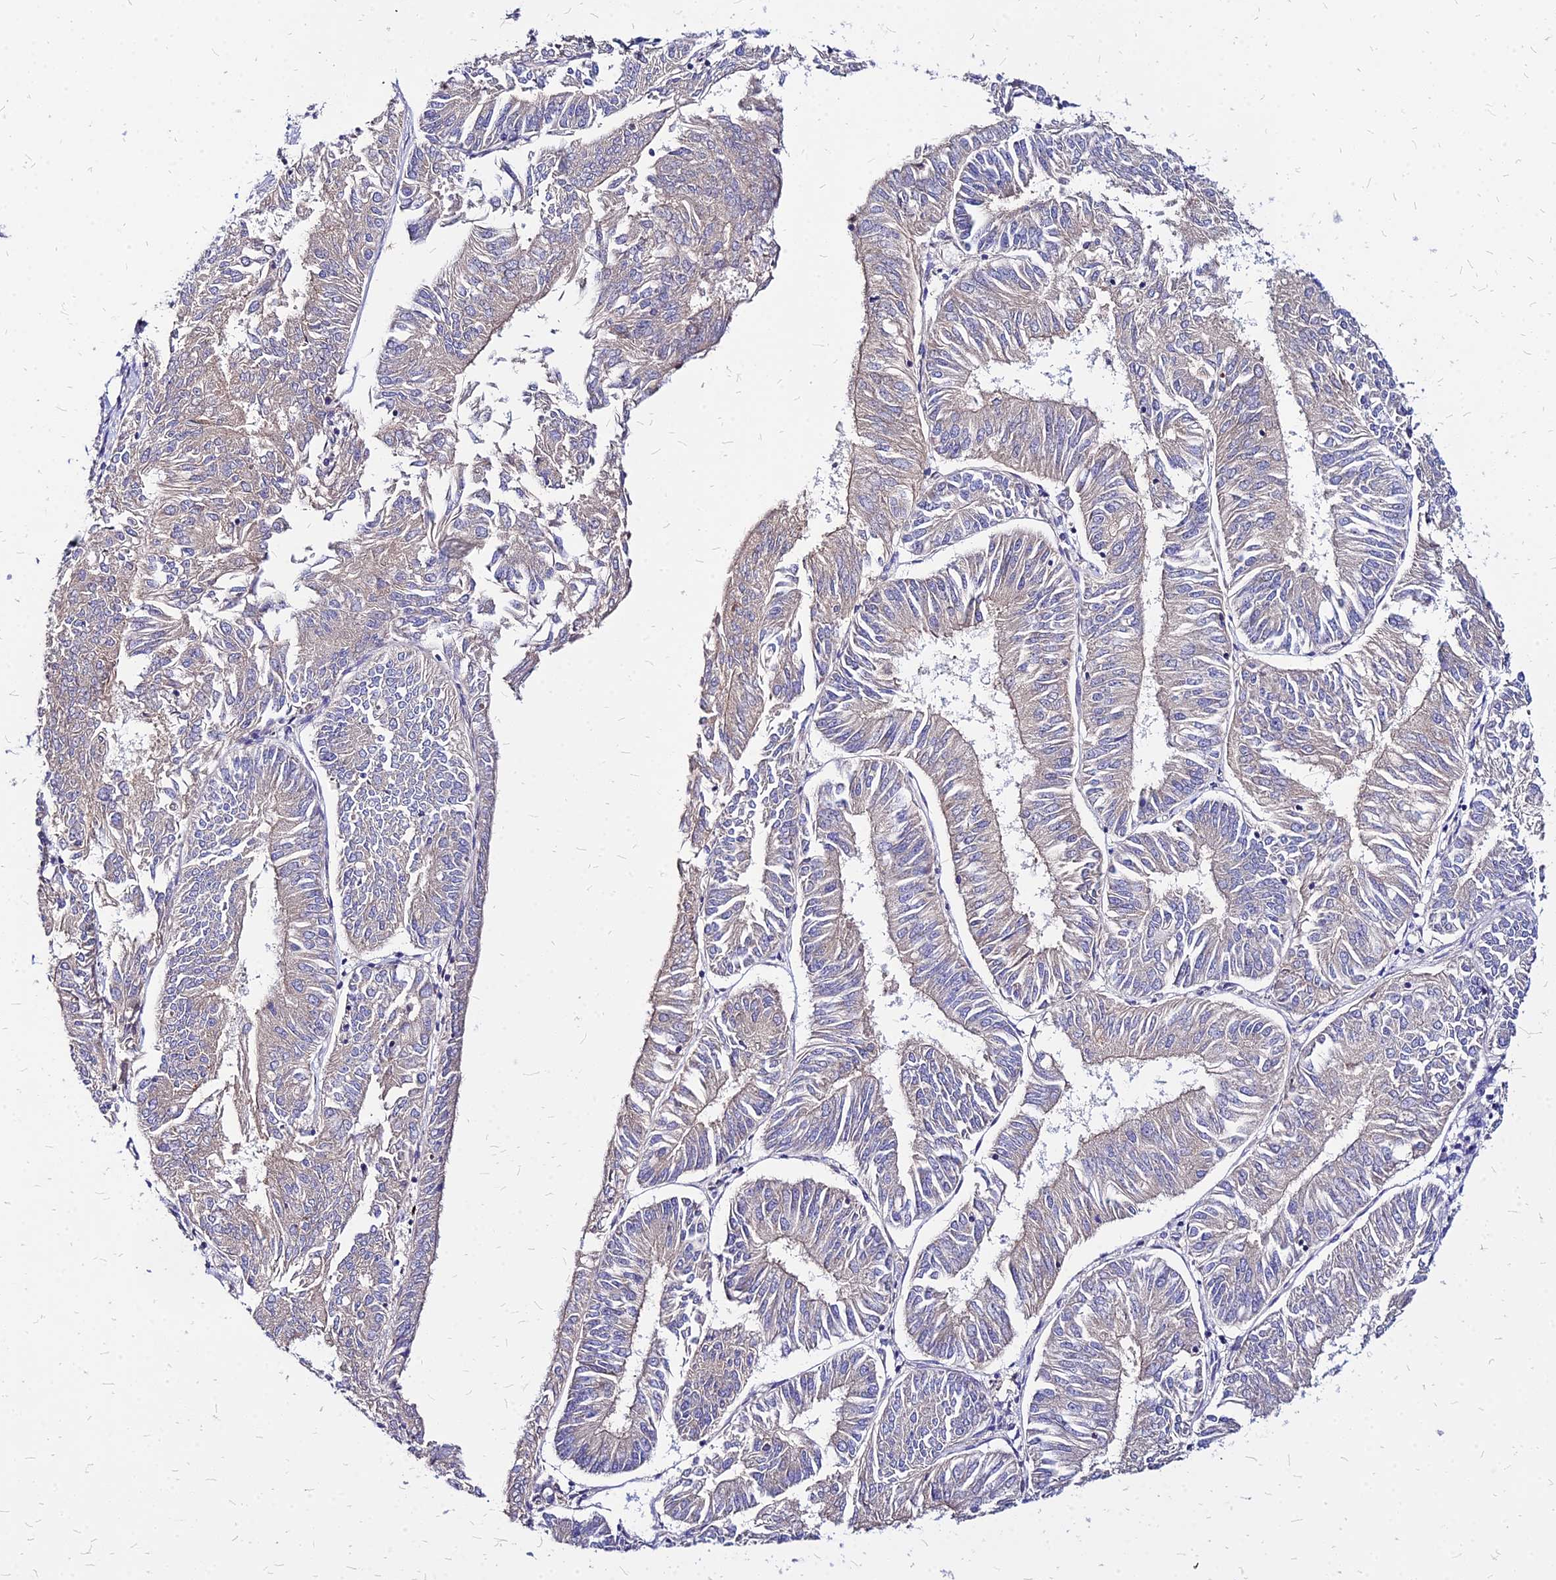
{"staining": {"intensity": "negative", "quantity": "none", "location": "none"}, "tissue": "endometrial cancer", "cell_type": "Tumor cells", "image_type": "cancer", "snomed": [{"axis": "morphology", "description": "Adenocarcinoma, NOS"}, {"axis": "topography", "description": "Endometrium"}], "caption": "High magnification brightfield microscopy of endometrial cancer (adenocarcinoma) stained with DAB (3,3'-diaminobenzidine) (brown) and counterstained with hematoxylin (blue): tumor cells show no significant staining.", "gene": "COMMD10", "patient": {"sex": "female", "age": 58}}